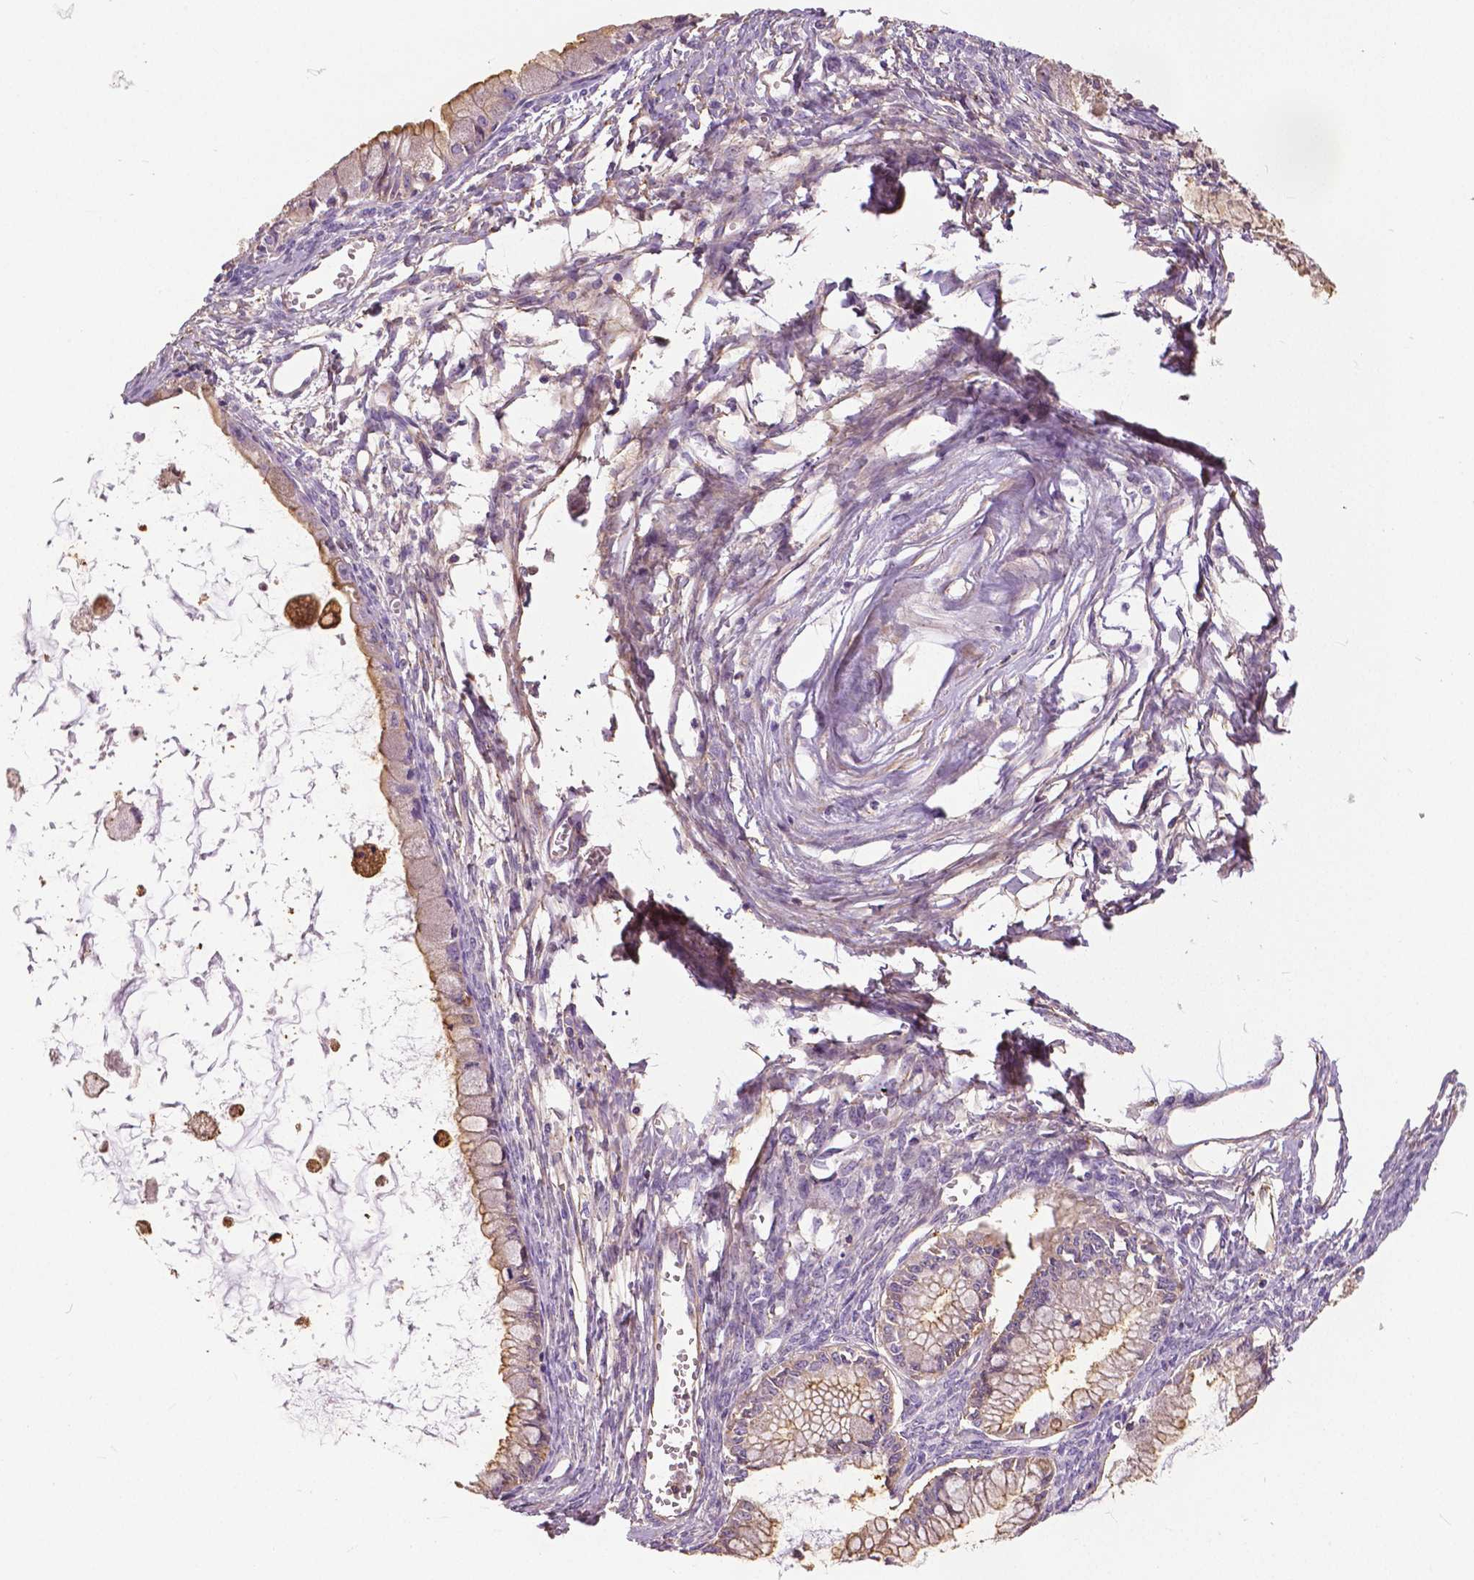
{"staining": {"intensity": "weak", "quantity": "<25%", "location": "cytoplasmic/membranous"}, "tissue": "ovarian cancer", "cell_type": "Tumor cells", "image_type": "cancer", "snomed": [{"axis": "morphology", "description": "Cystadenocarcinoma, mucinous, NOS"}, {"axis": "topography", "description": "Ovary"}], "caption": "Photomicrograph shows no protein positivity in tumor cells of ovarian cancer (mucinous cystadenocarcinoma) tissue.", "gene": "ANXA13", "patient": {"sex": "female", "age": 34}}